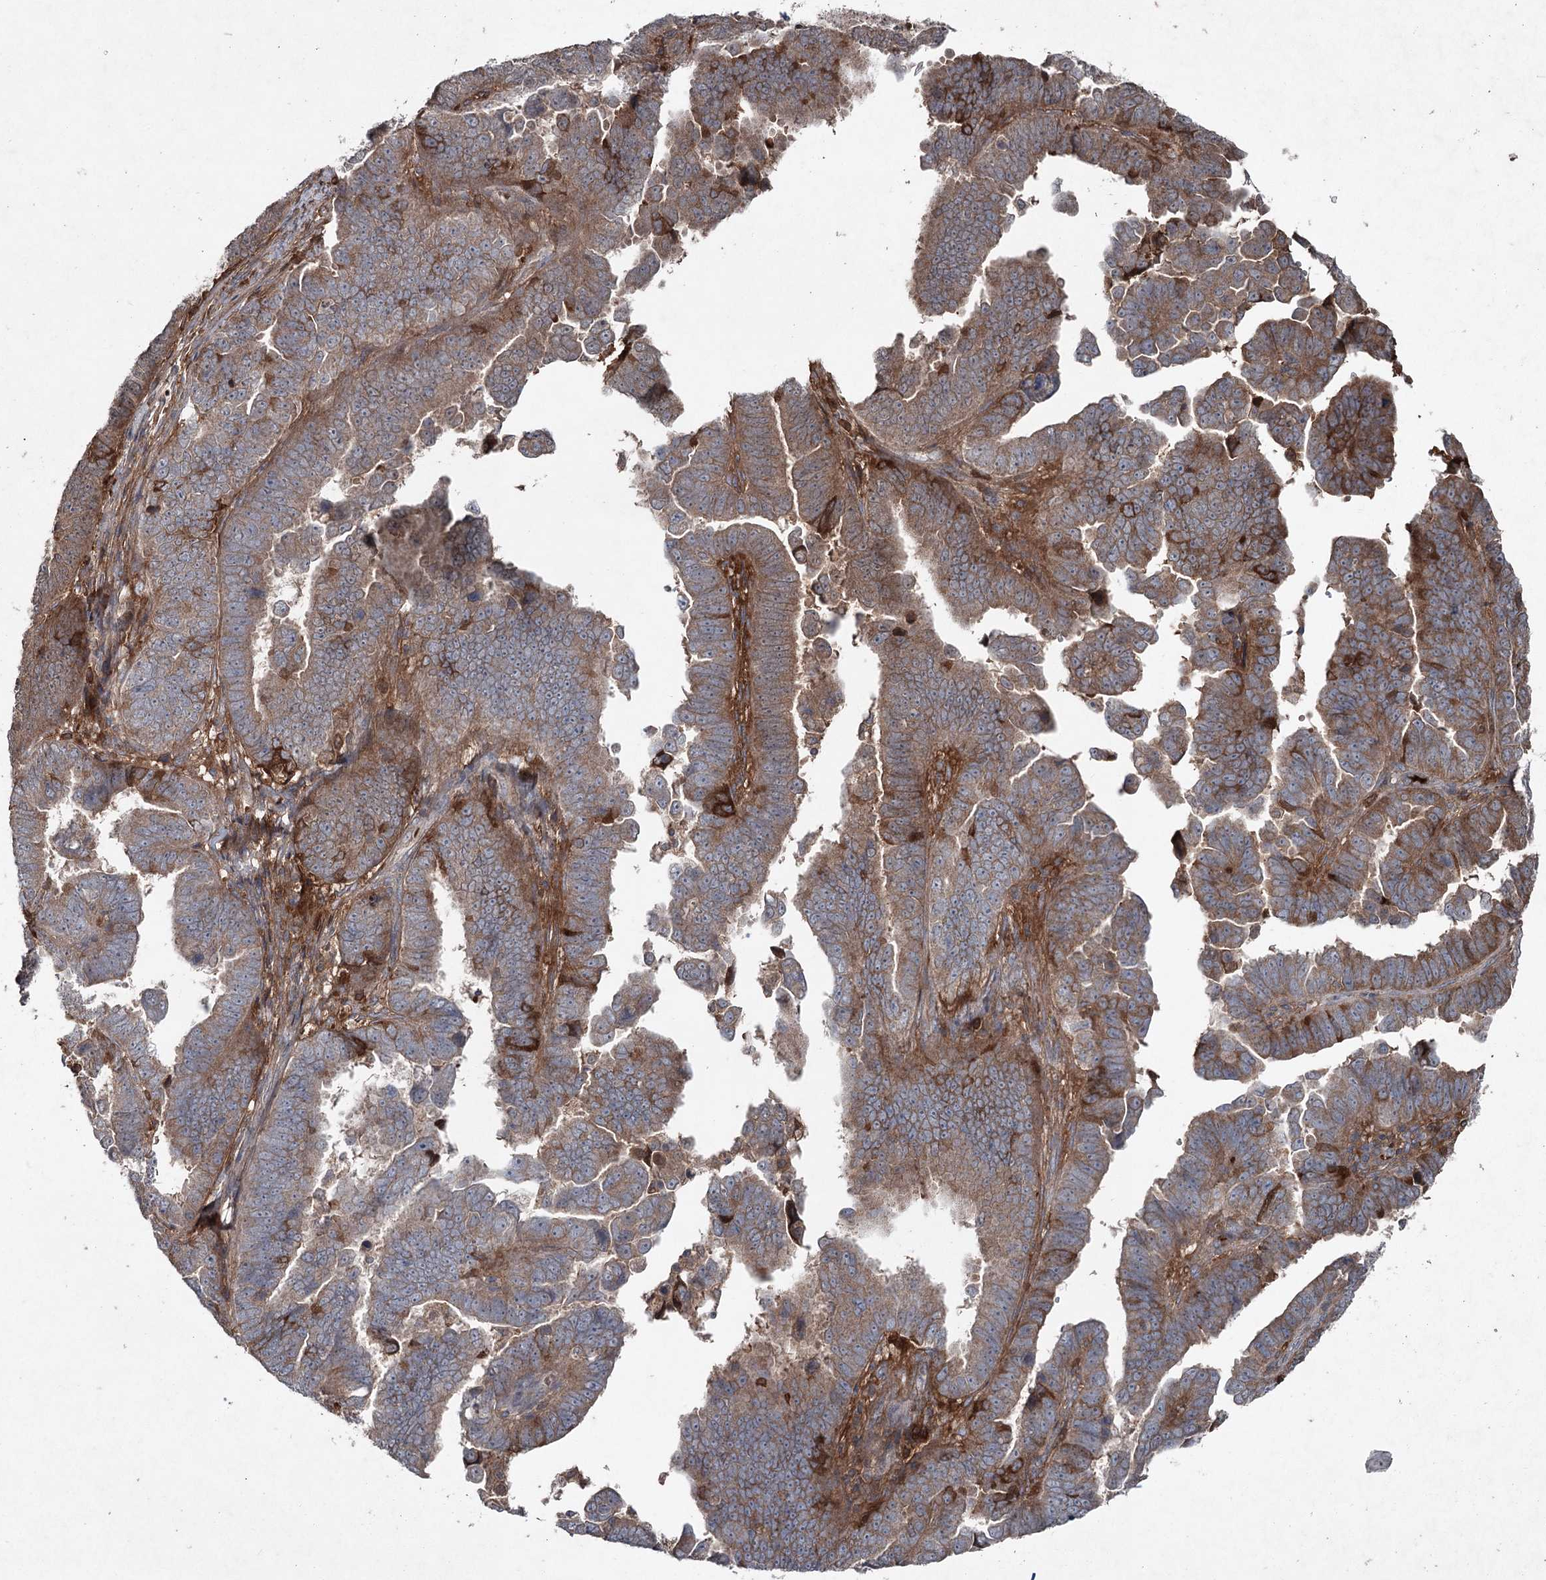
{"staining": {"intensity": "moderate", "quantity": ">75%", "location": "cytoplasmic/membranous"}, "tissue": "endometrial cancer", "cell_type": "Tumor cells", "image_type": "cancer", "snomed": [{"axis": "morphology", "description": "Adenocarcinoma, NOS"}, {"axis": "topography", "description": "Endometrium"}], "caption": "Endometrial cancer (adenocarcinoma) stained with a protein marker demonstrates moderate staining in tumor cells.", "gene": "PGLYRP2", "patient": {"sex": "female", "age": 75}}